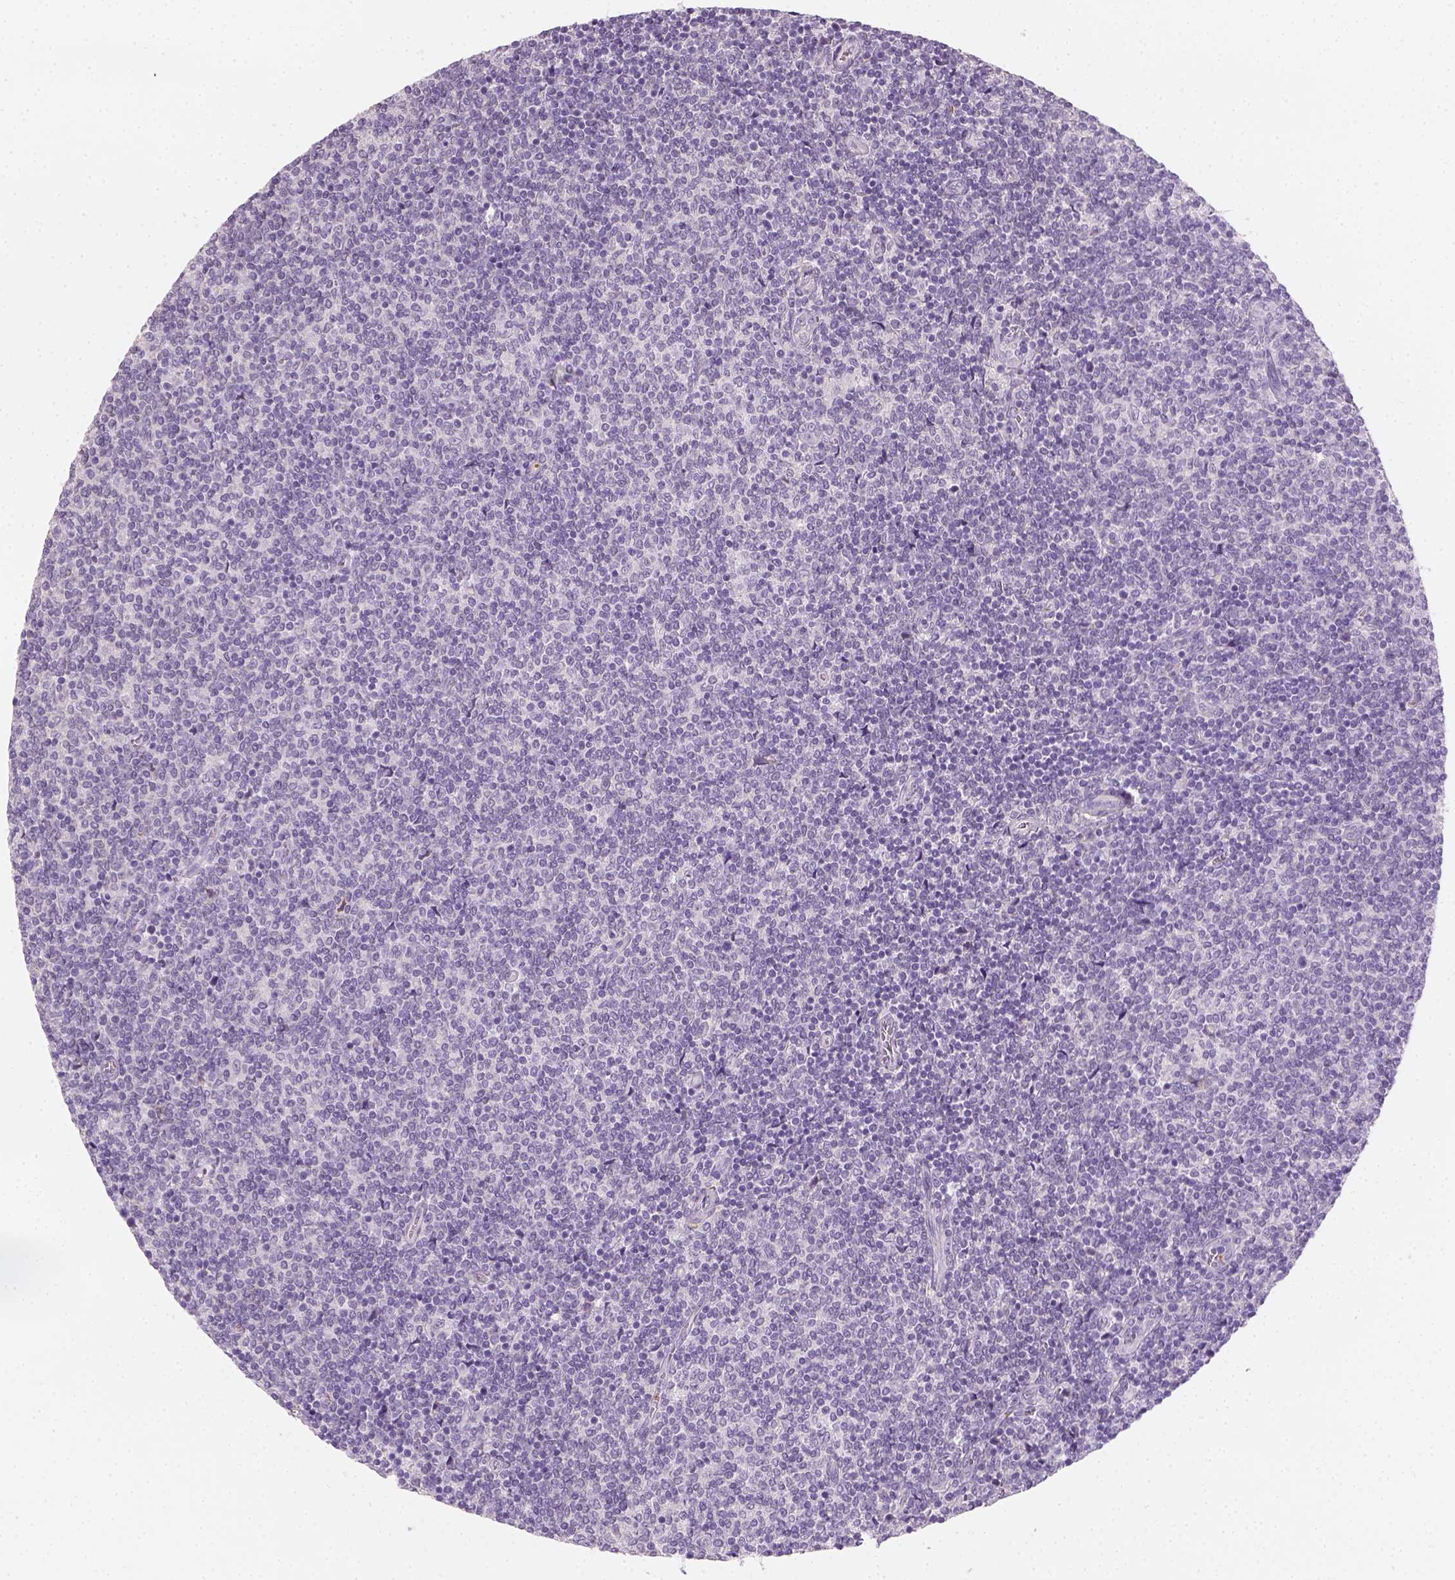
{"staining": {"intensity": "negative", "quantity": "none", "location": "none"}, "tissue": "lymphoma", "cell_type": "Tumor cells", "image_type": "cancer", "snomed": [{"axis": "morphology", "description": "Malignant lymphoma, non-Hodgkin's type, Low grade"}, {"axis": "topography", "description": "Lymph node"}], "caption": "Human low-grade malignant lymphoma, non-Hodgkin's type stained for a protein using immunohistochemistry (IHC) shows no positivity in tumor cells.", "gene": "FAM163B", "patient": {"sex": "male", "age": 52}}